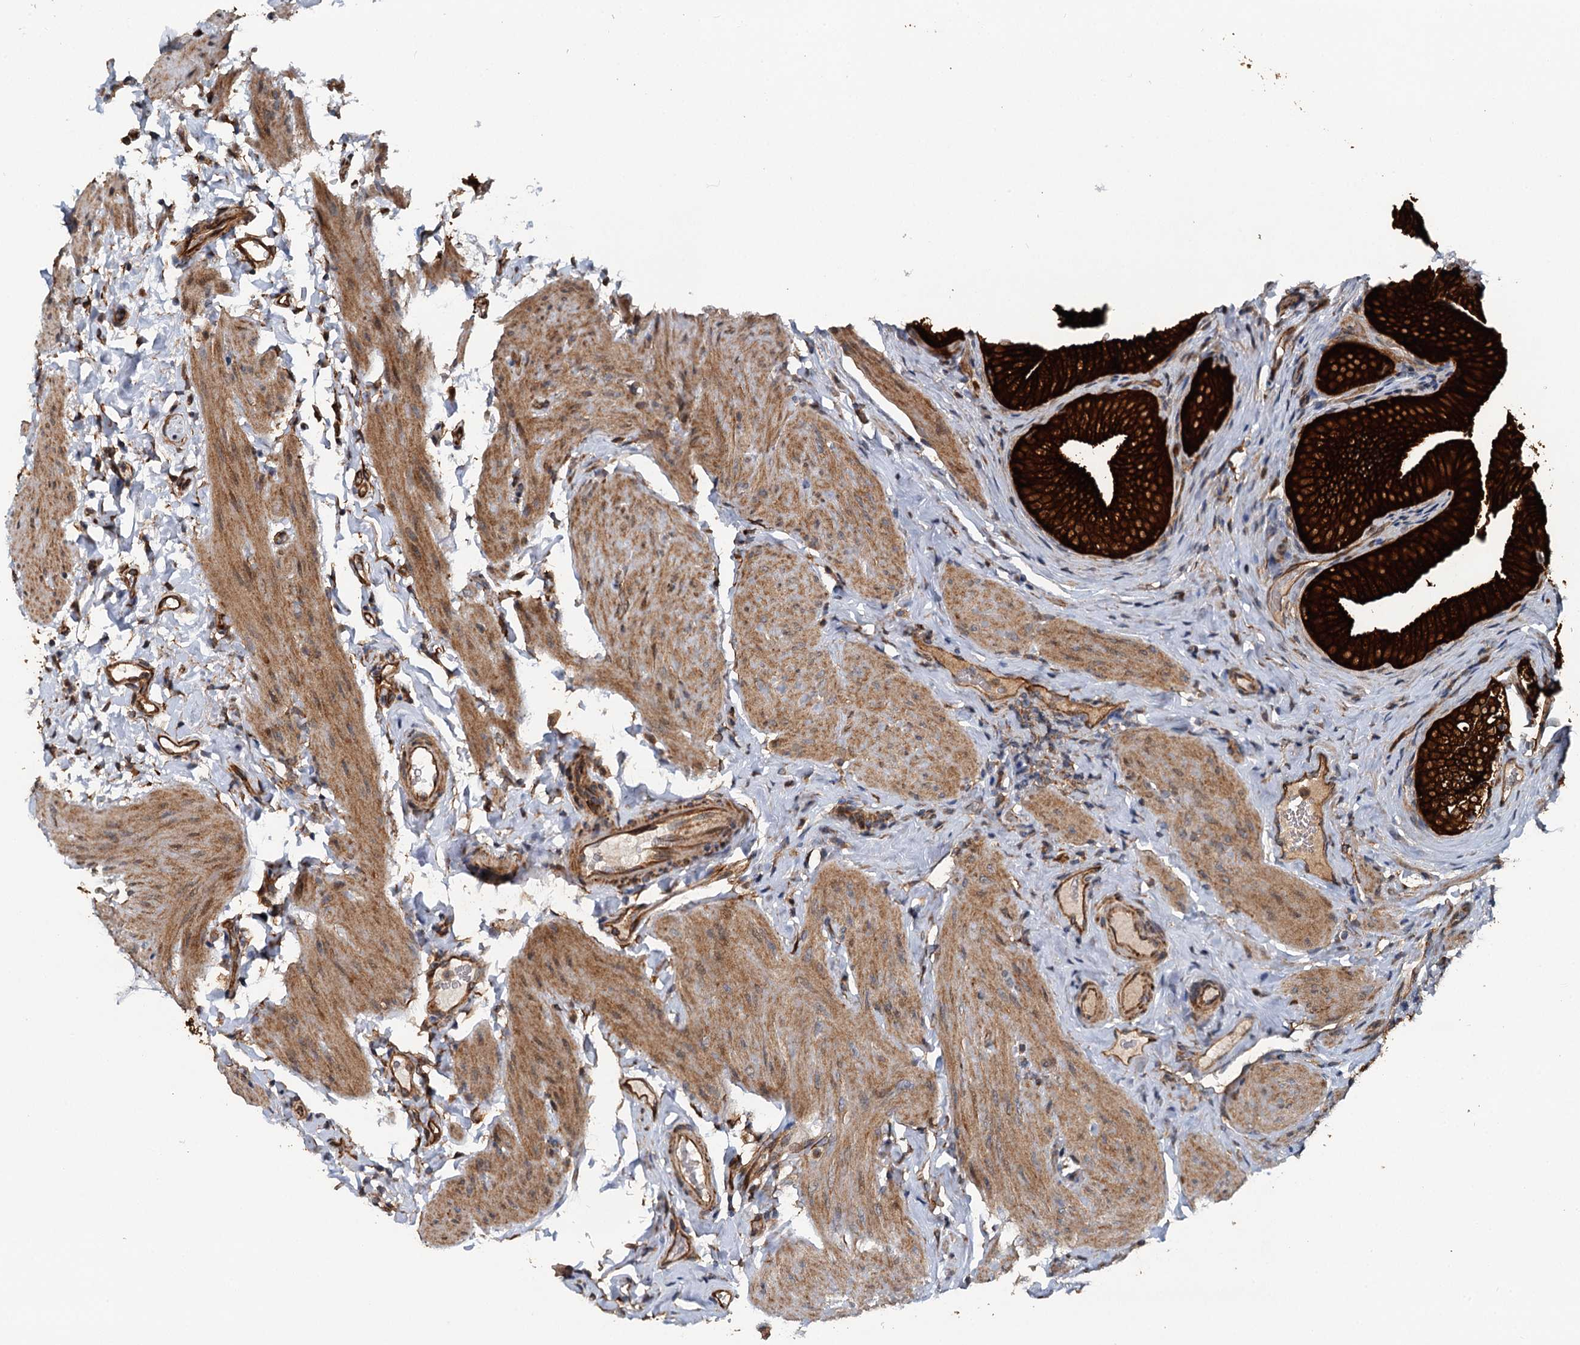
{"staining": {"intensity": "strong", "quantity": ">75%", "location": "cytoplasmic/membranous"}, "tissue": "gallbladder", "cell_type": "Glandular cells", "image_type": "normal", "snomed": [{"axis": "morphology", "description": "Normal tissue, NOS"}, {"axis": "topography", "description": "Gallbladder"}], "caption": "Immunohistochemistry (IHC) of benign human gallbladder shows high levels of strong cytoplasmic/membranous positivity in approximately >75% of glandular cells. Nuclei are stained in blue.", "gene": "LRRK2", "patient": {"sex": "female", "age": 30}}